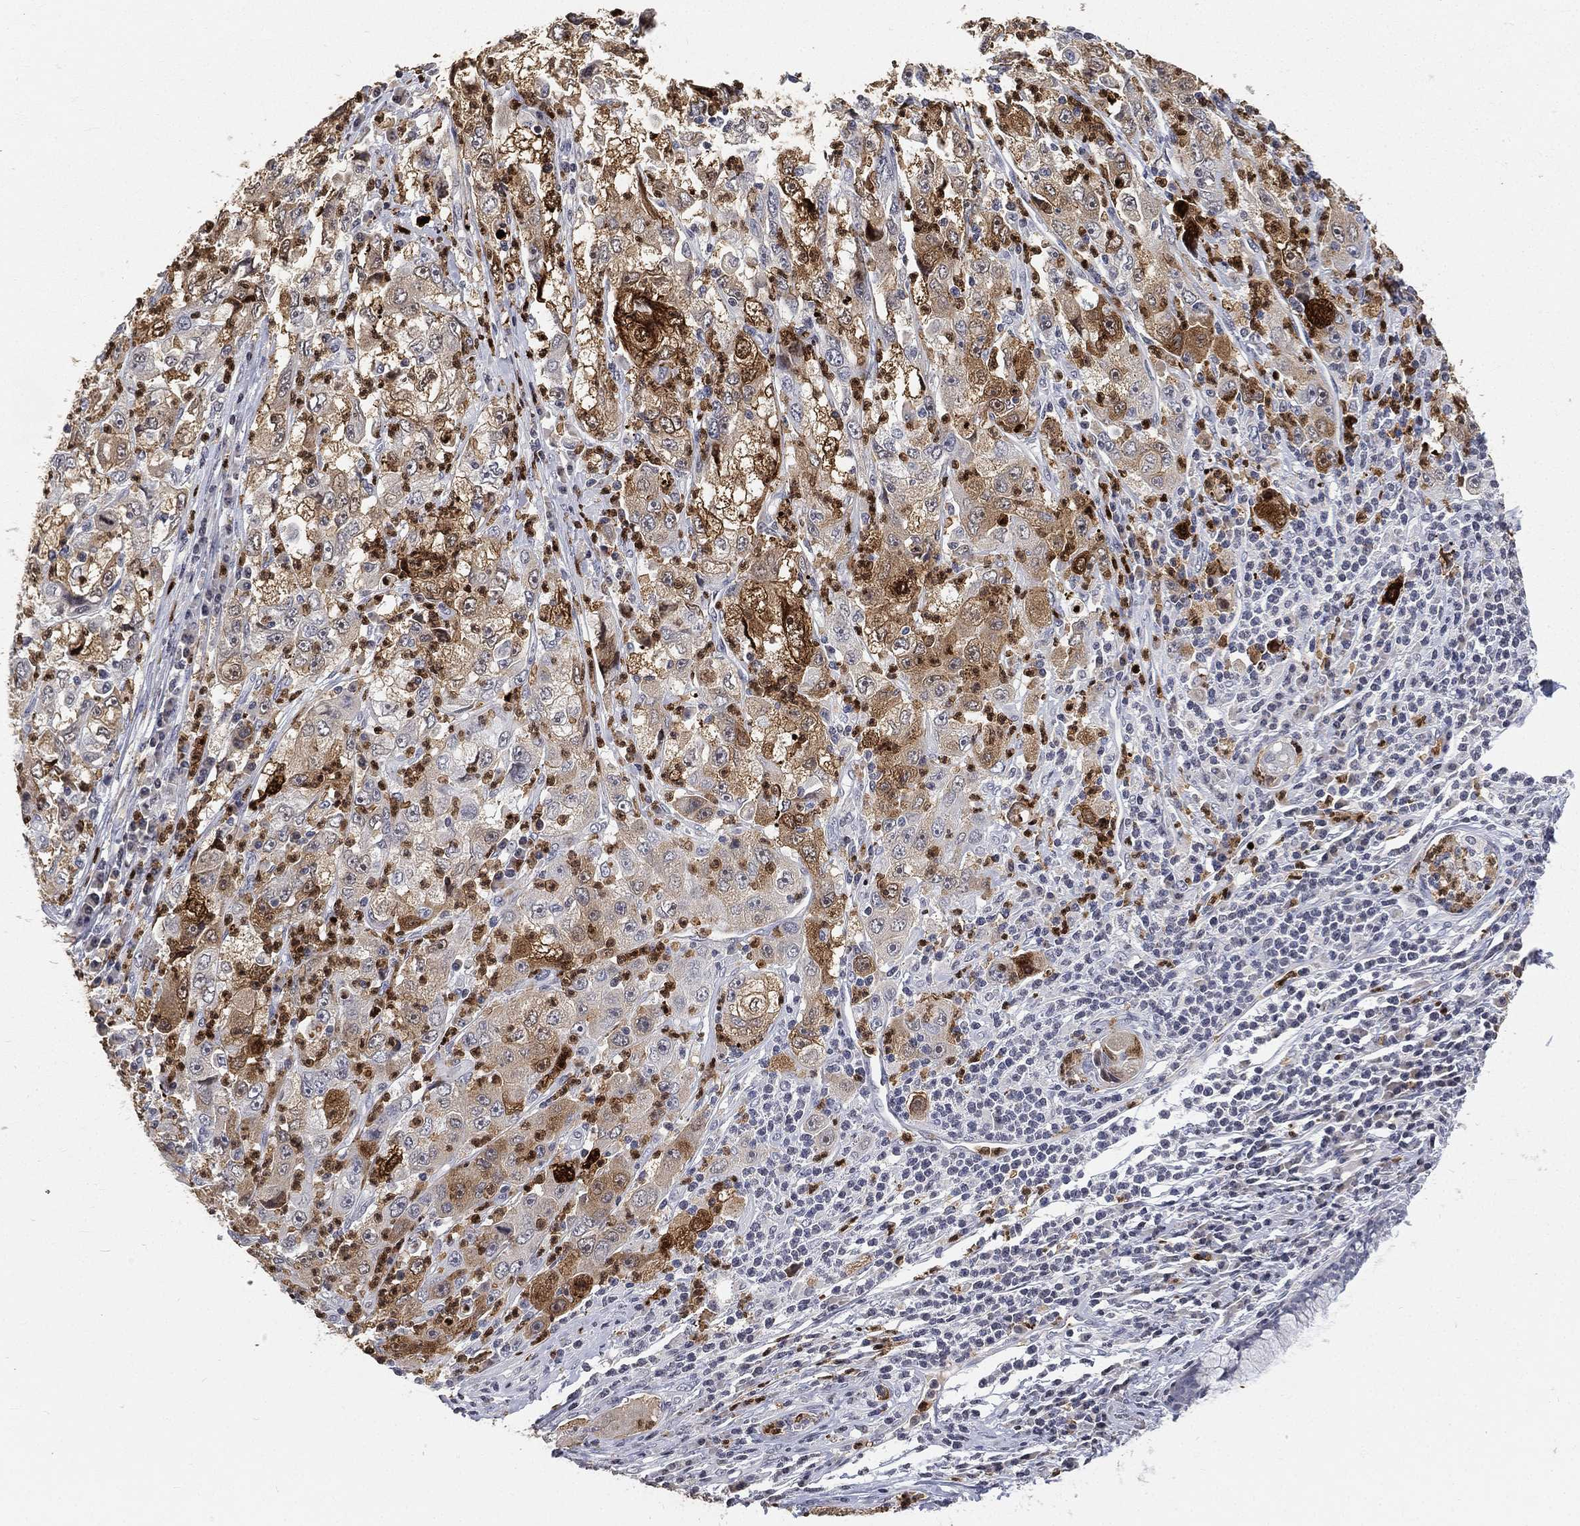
{"staining": {"intensity": "moderate", "quantity": "<25%", "location": "cytoplasmic/membranous"}, "tissue": "cervical cancer", "cell_type": "Tumor cells", "image_type": "cancer", "snomed": [{"axis": "morphology", "description": "Squamous cell carcinoma, NOS"}, {"axis": "topography", "description": "Cervix"}], "caption": "Cervical cancer stained for a protein exhibits moderate cytoplasmic/membranous positivity in tumor cells. The protein of interest is stained brown, and the nuclei are stained in blue (DAB IHC with brightfield microscopy, high magnification).", "gene": "ARG1", "patient": {"sex": "female", "age": 36}}